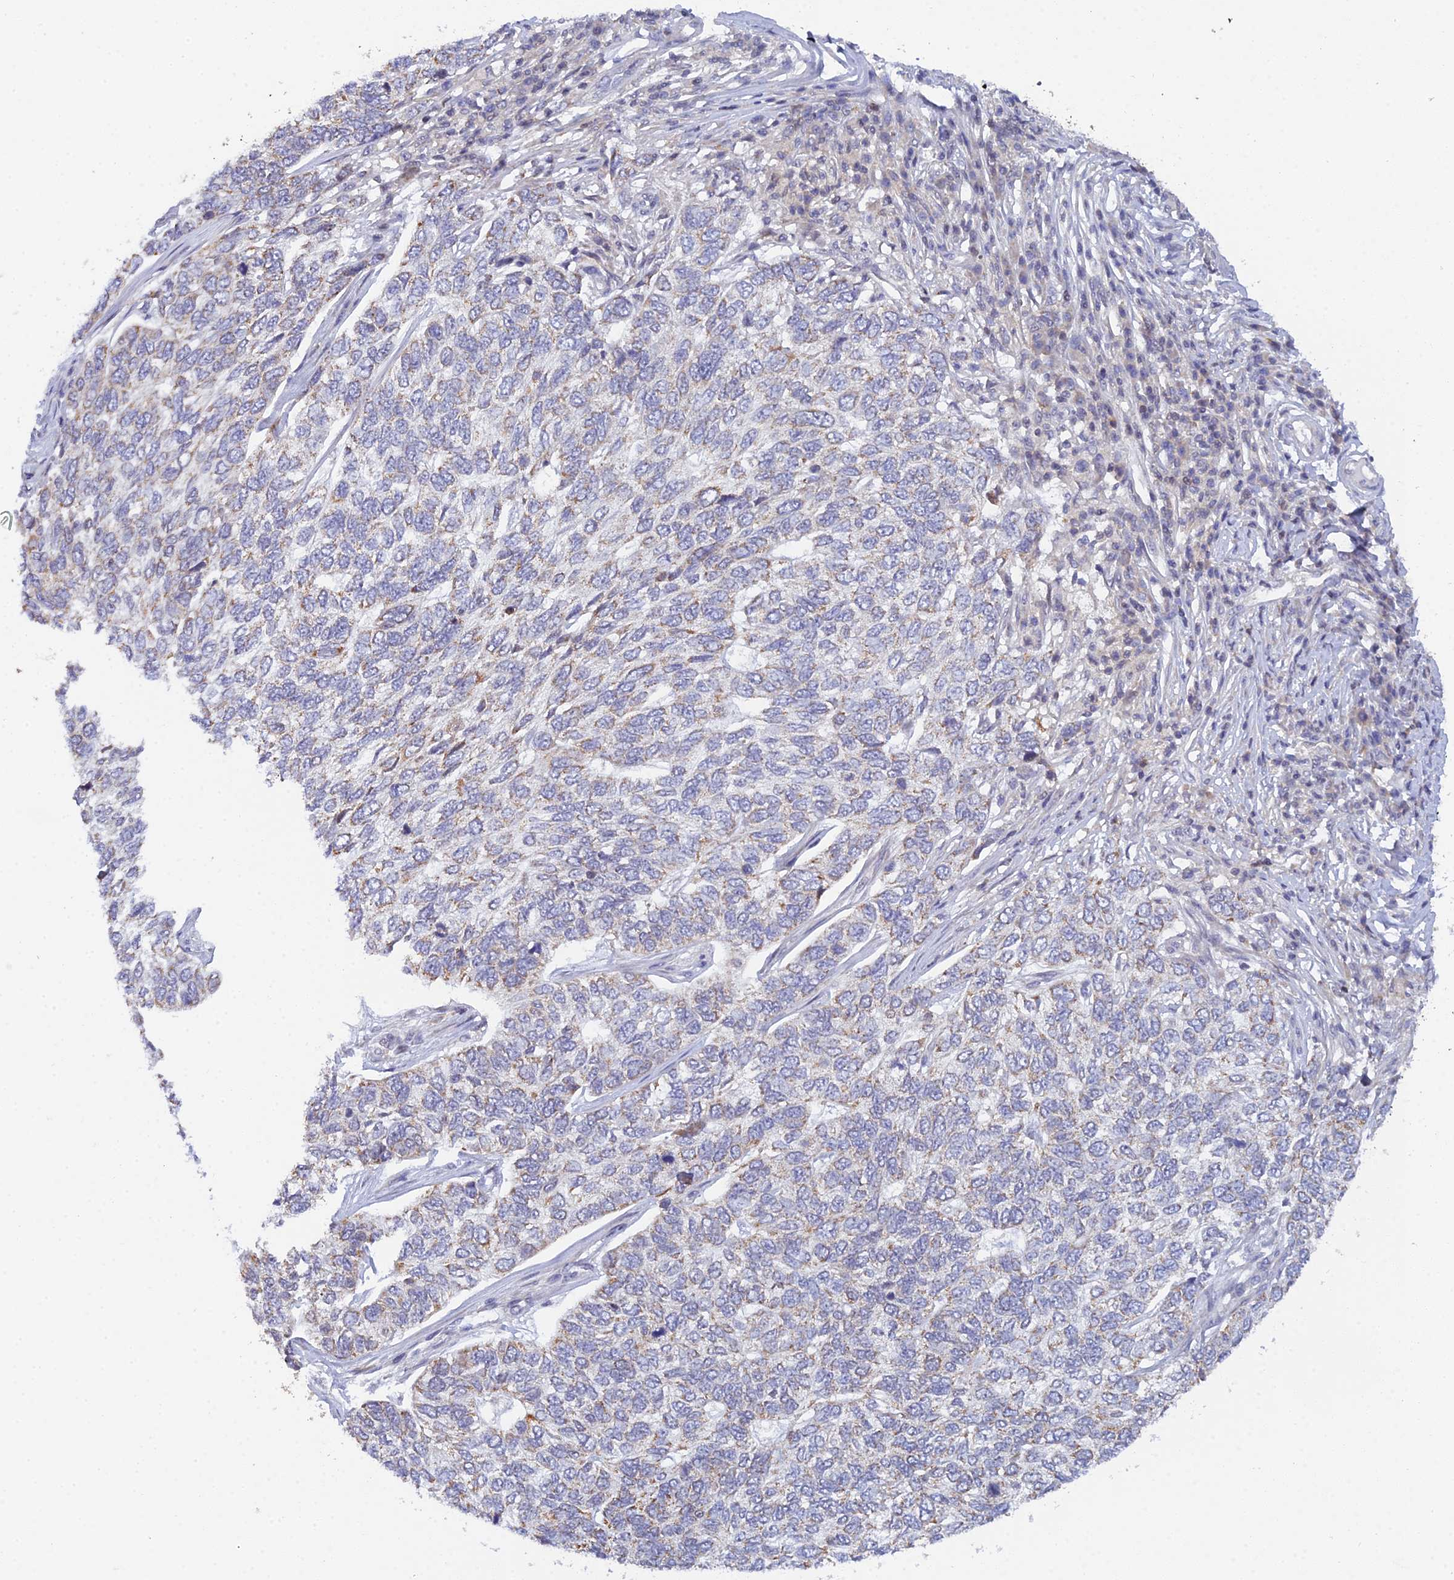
{"staining": {"intensity": "weak", "quantity": "25%-75%", "location": "cytoplasmic/membranous"}, "tissue": "skin cancer", "cell_type": "Tumor cells", "image_type": "cancer", "snomed": [{"axis": "morphology", "description": "Basal cell carcinoma"}, {"axis": "topography", "description": "Skin"}], "caption": "Approximately 25%-75% of tumor cells in human skin cancer (basal cell carcinoma) display weak cytoplasmic/membranous protein expression as visualized by brown immunohistochemical staining.", "gene": "ELOA2", "patient": {"sex": "female", "age": 65}}